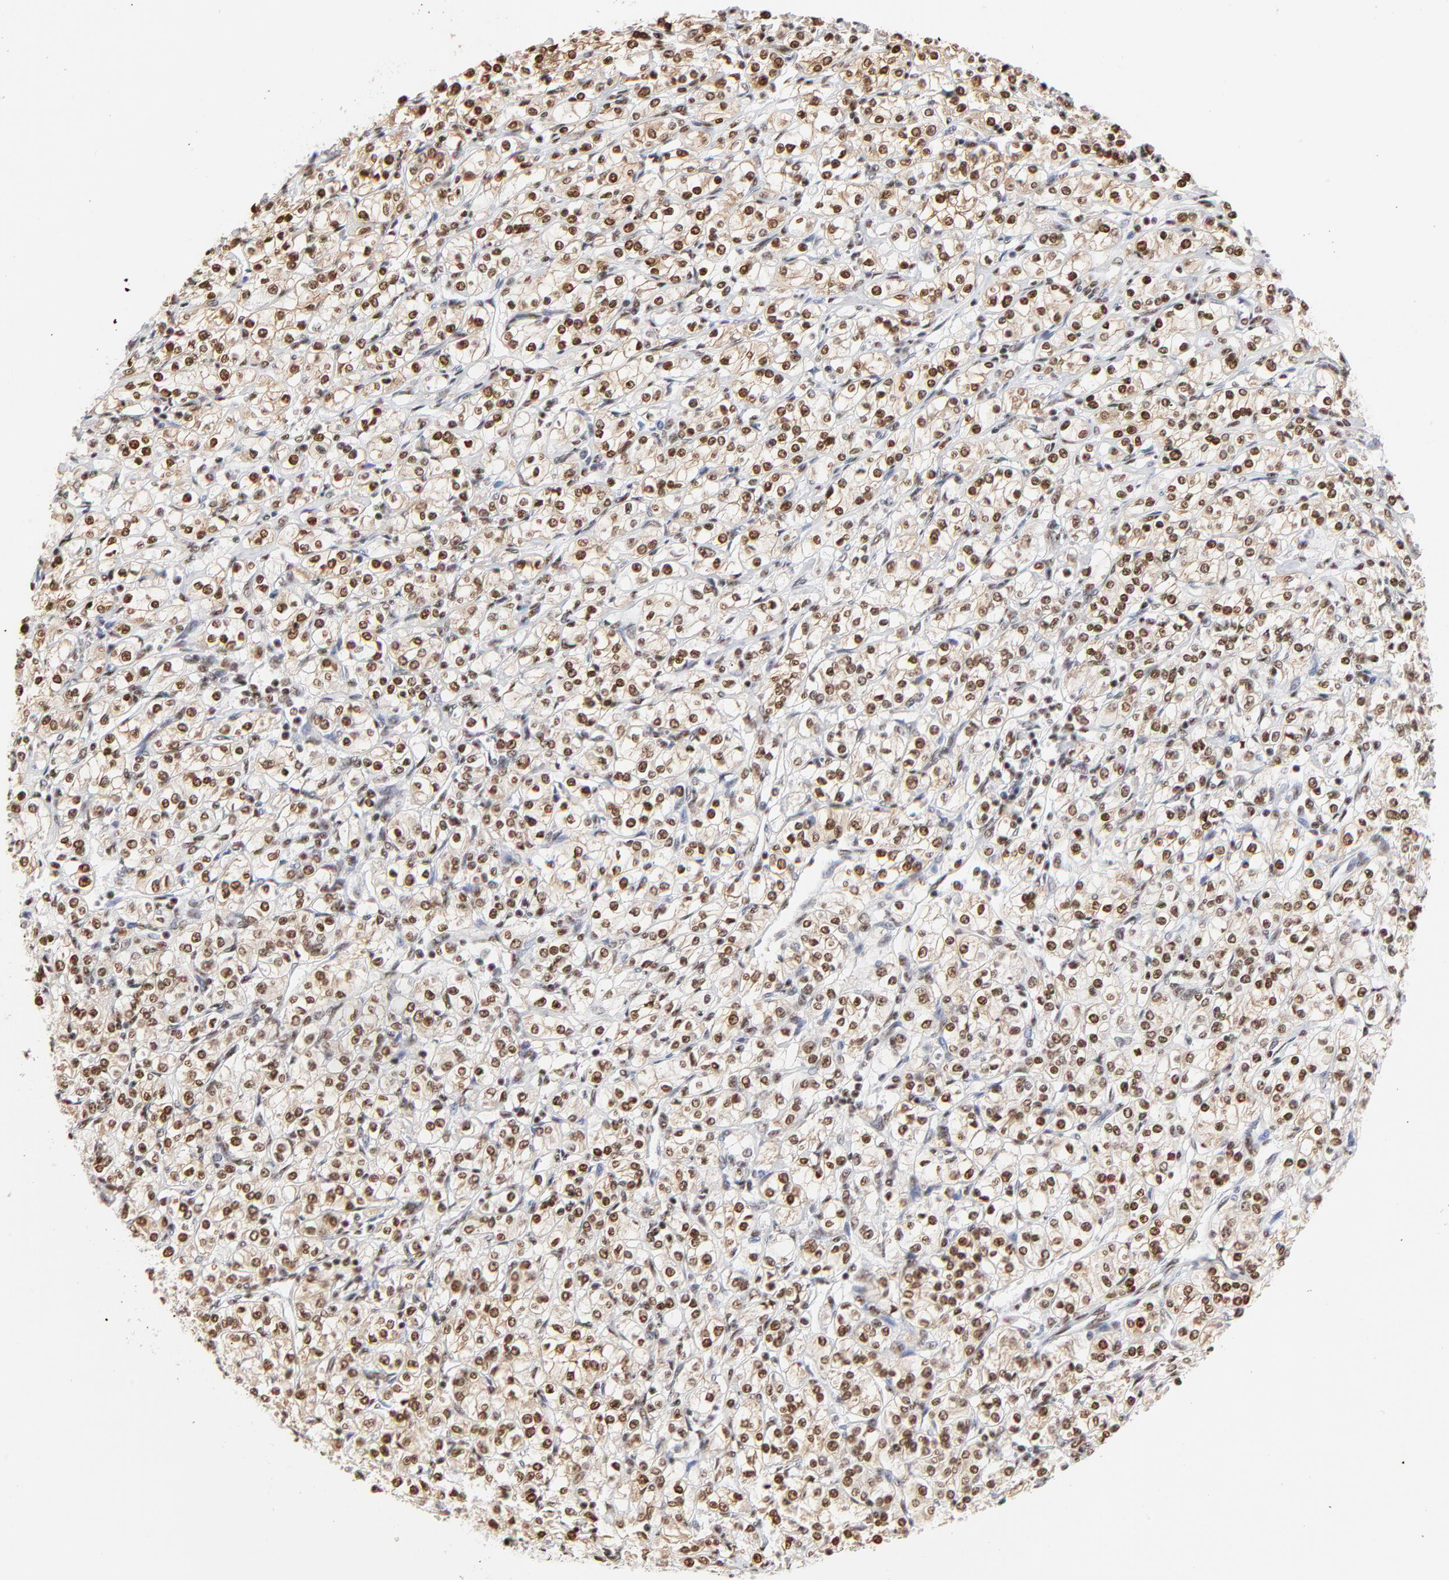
{"staining": {"intensity": "strong", "quantity": ">75%", "location": "nuclear"}, "tissue": "renal cancer", "cell_type": "Tumor cells", "image_type": "cancer", "snomed": [{"axis": "morphology", "description": "Adenocarcinoma, NOS"}, {"axis": "topography", "description": "Kidney"}], "caption": "This is an image of immunohistochemistry staining of adenocarcinoma (renal), which shows strong expression in the nuclear of tumor cells.", "gene": "CREB1", "patient": {"sex": "male", "age": 77}}